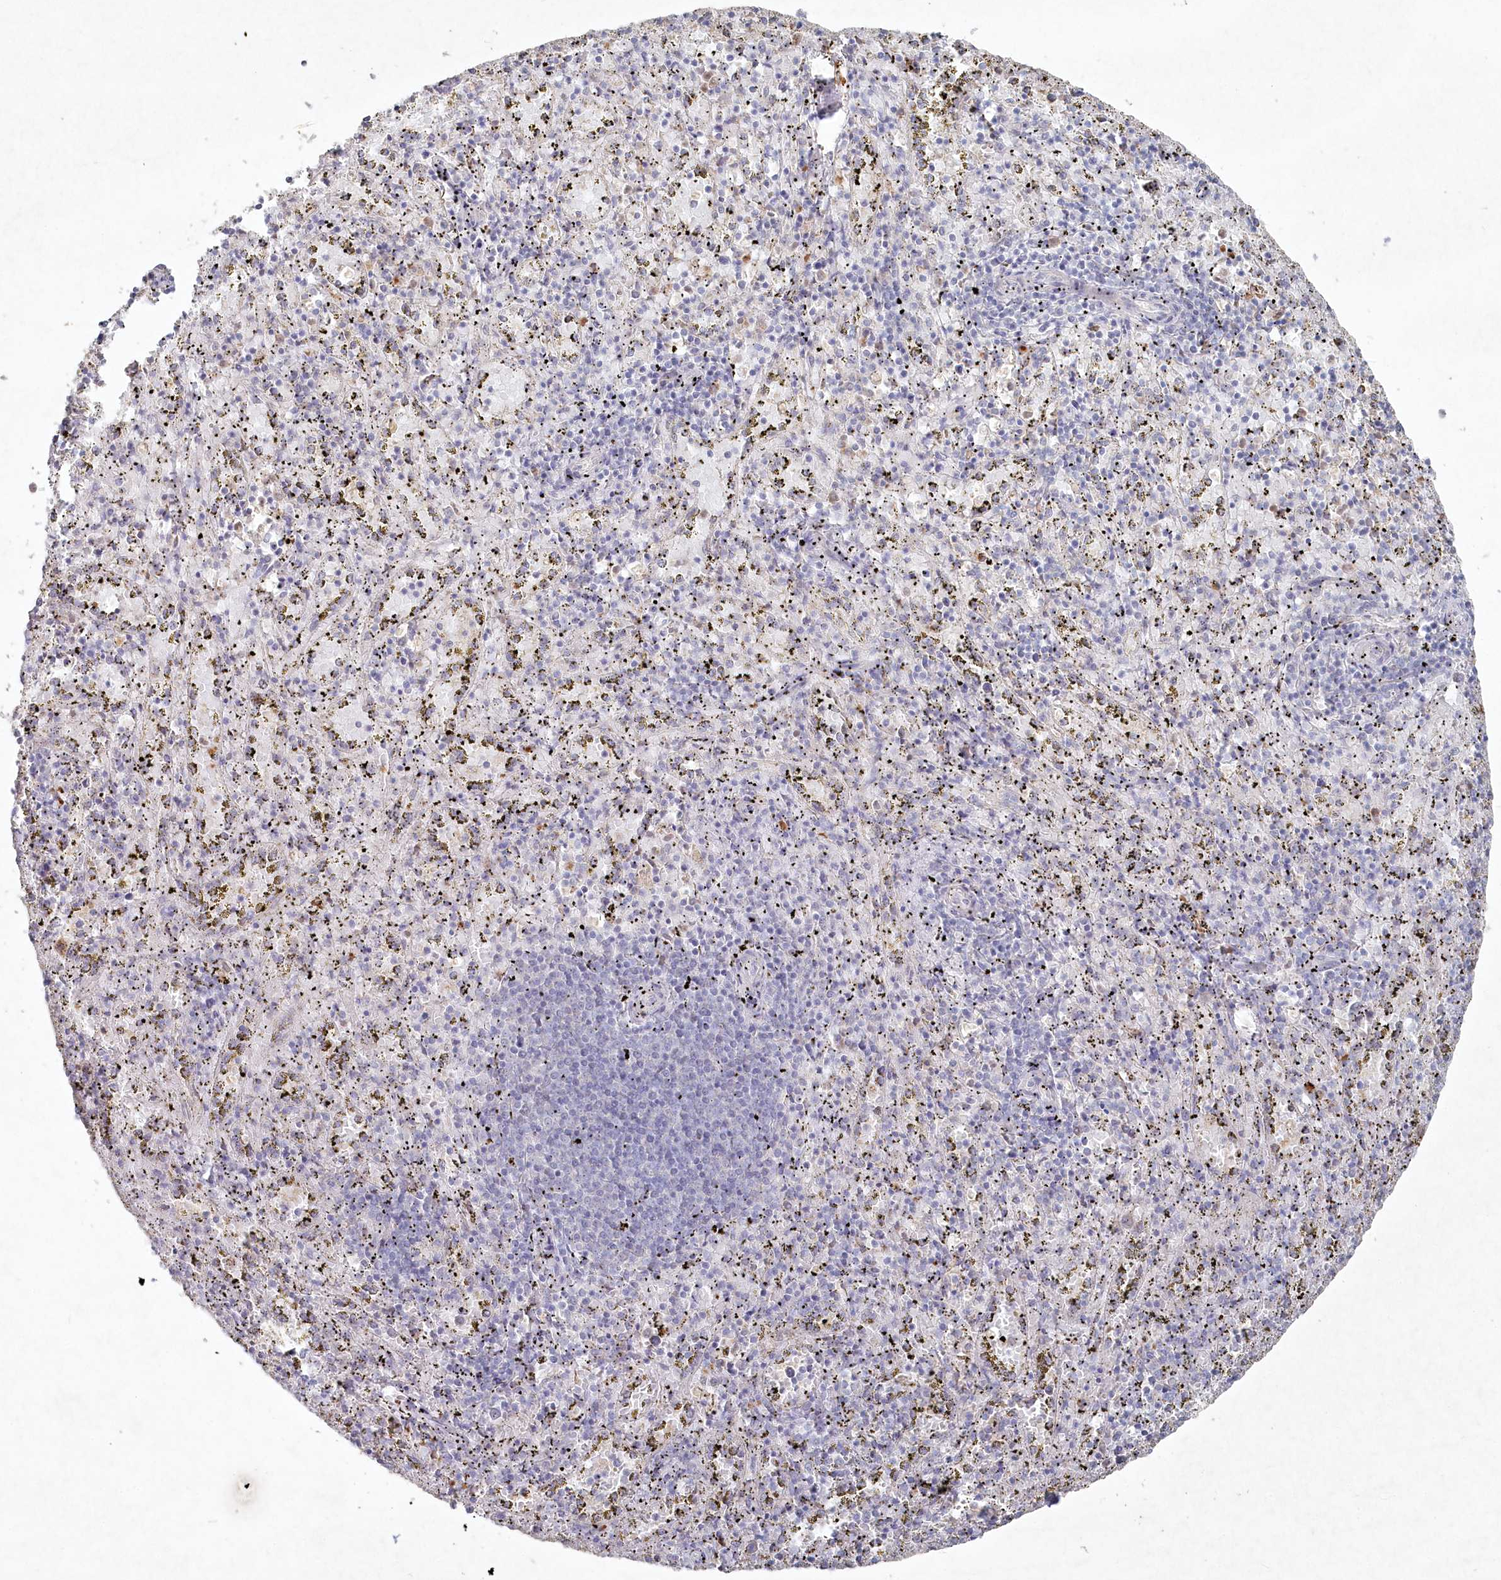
{"staining": {"intensity": "negative", "quantity": "none", "location": "none"}, "tissue": "spleen", "cell_type": "Cells in red pulp", "image_type": "normal", "snomed": [{"axis": "morphology", "description": "Normal tissue, NOS"}, {"axis": "topography", "description": "Spleen"}], "caption": "This micrograph is of benign spleen stained with immunohistochemistry to label a protein in brown with the nuclei are counter-stained blue. There is no positivity in cells in red pulp.", "gene": "TGFBRAP1", "patient": {"sex": "male", "age": 11}}